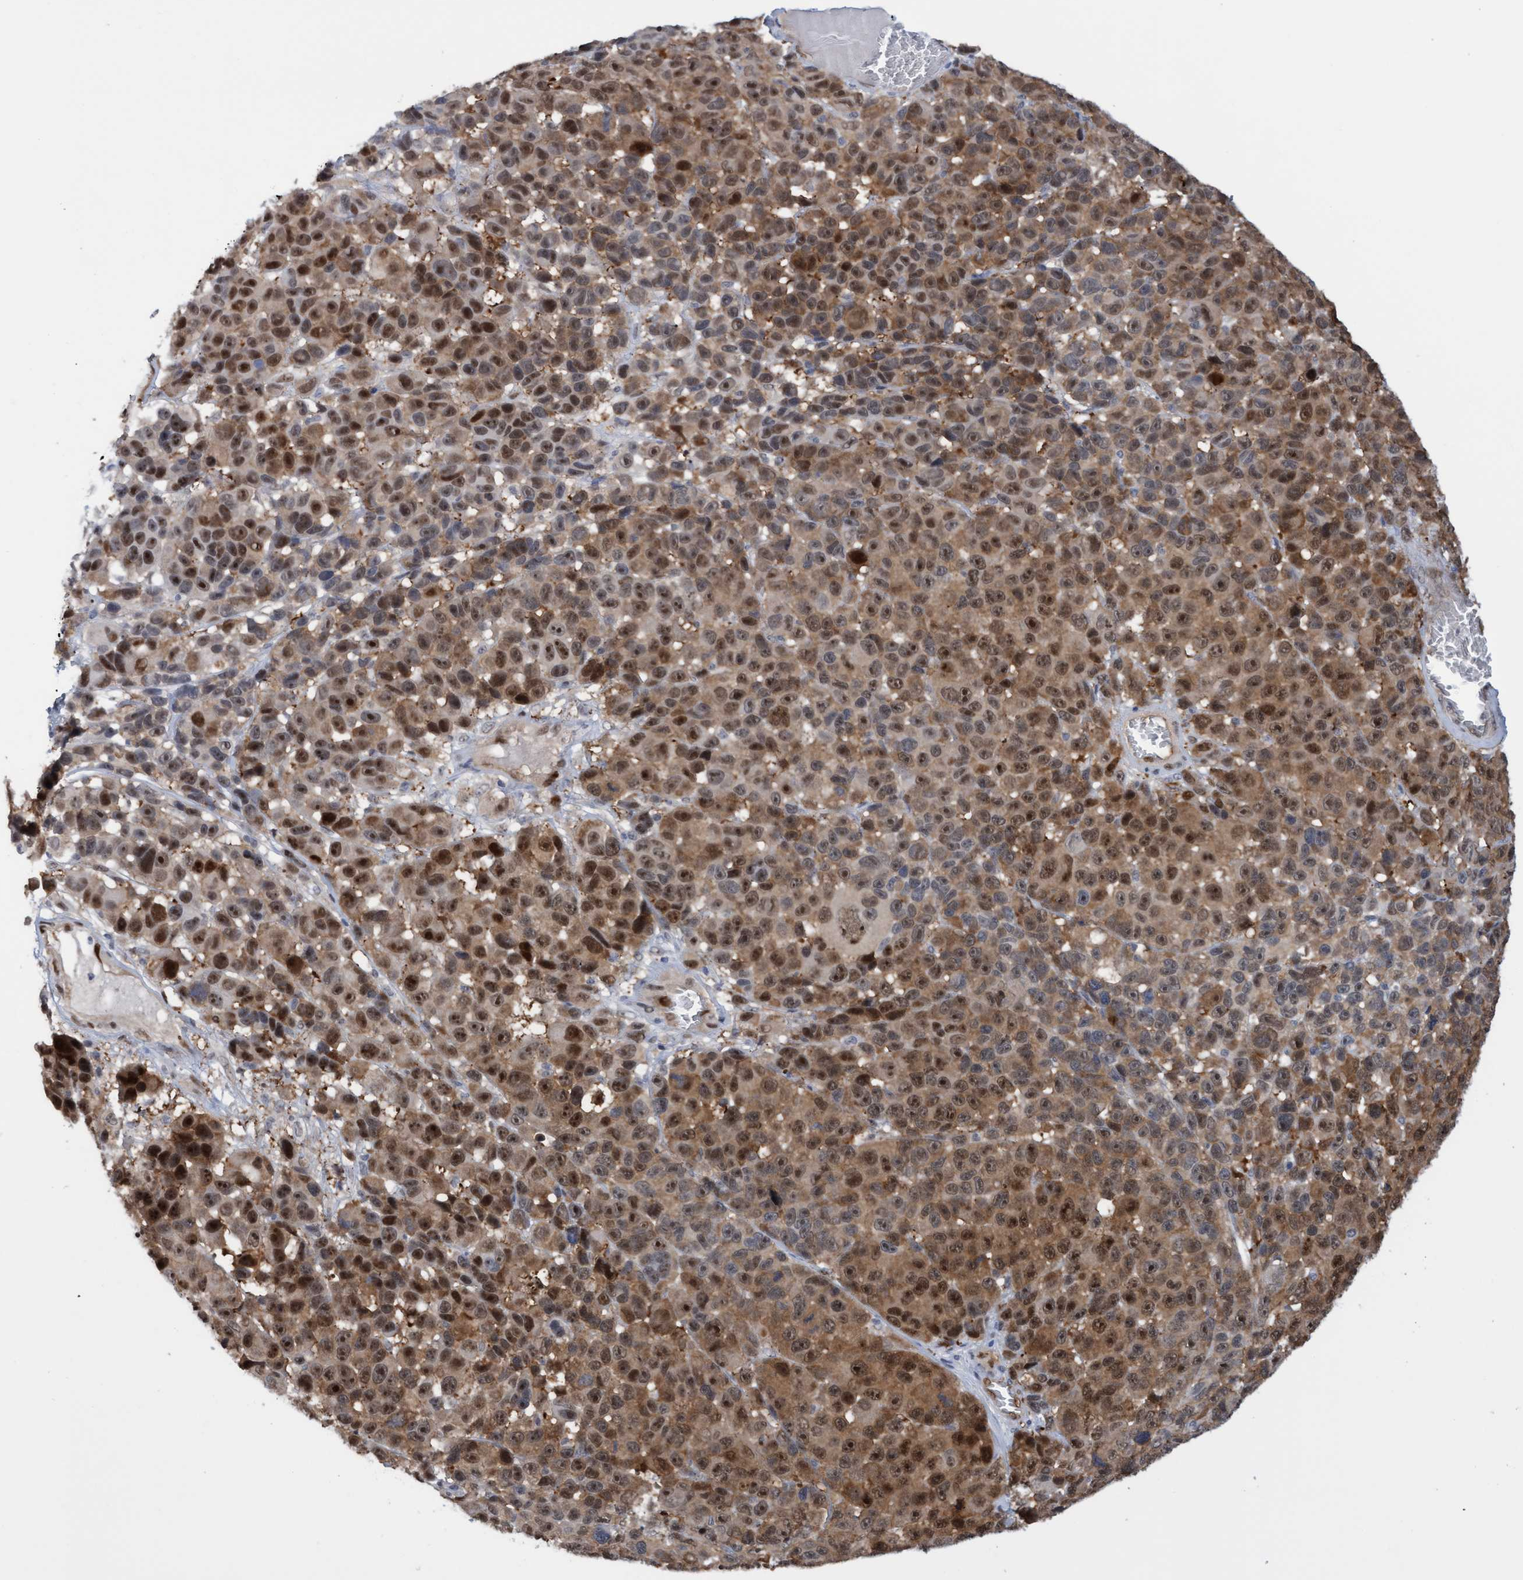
{"staining": {"intensity": "strong", "quantity": ">75%", "location": "cytoplasmic/membranous,nuclear"}, "tissue": "melanoma", "cell_type": "Tumor cells", "image_type": "cancer", "snomed": [{"axis": "morphology", "description": "Malignant melanoma, NOS"}, {"axis": "topography", "description": "Skin"}], "caption": "Immunohistochemical staining of human melanoma demonstrates high levels of strong cytoplasmic/membranous and nuclear positivity in approximately >75% of tumor cells.", "gene": "PINX1", "patient": {"sex": "male", "age": 53}}